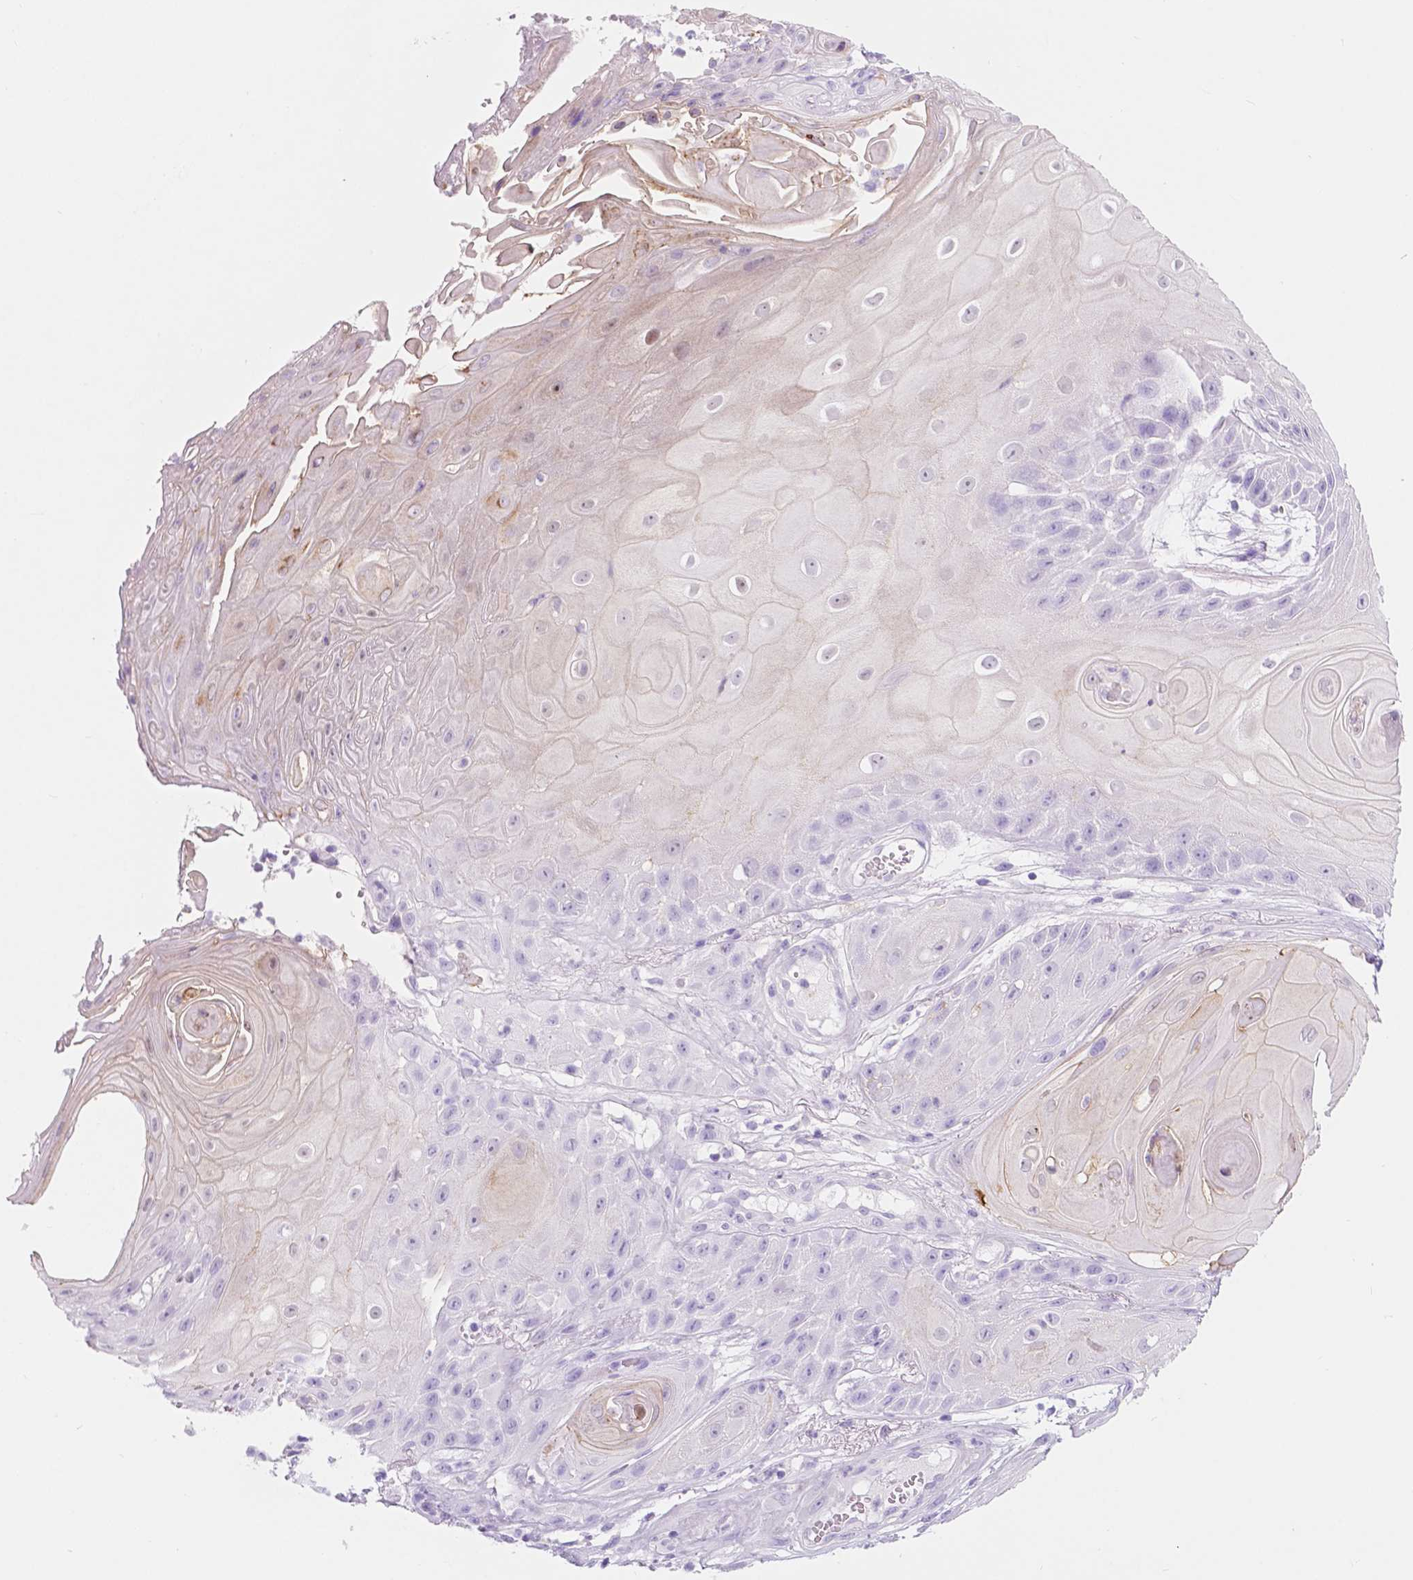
{"staining": {"intensity": "negative", "quantity": "none", "location": "none"}, "tissue": "skin cancer", "cell_type": "Tumor cells", "image_type": "cancer", "snomed": [{"axis": "morphology", "description": "Squamous cell carcinoma, NOS"}, {"axis": "topography", "description": "Skin"}], "caption": "An immunohistochemistry photomicrograph of squamous cell carcinoma (skin) is shown. There is no staining in tumor cells of squamous cell carcinoma (skin). (Stains: DAB IHC with hematoxylin counter stain, Microscopy: brightfield microscopy at high magnification).", "gene": "CUZD1", "patient": {"sex": "male", "age": 62}}